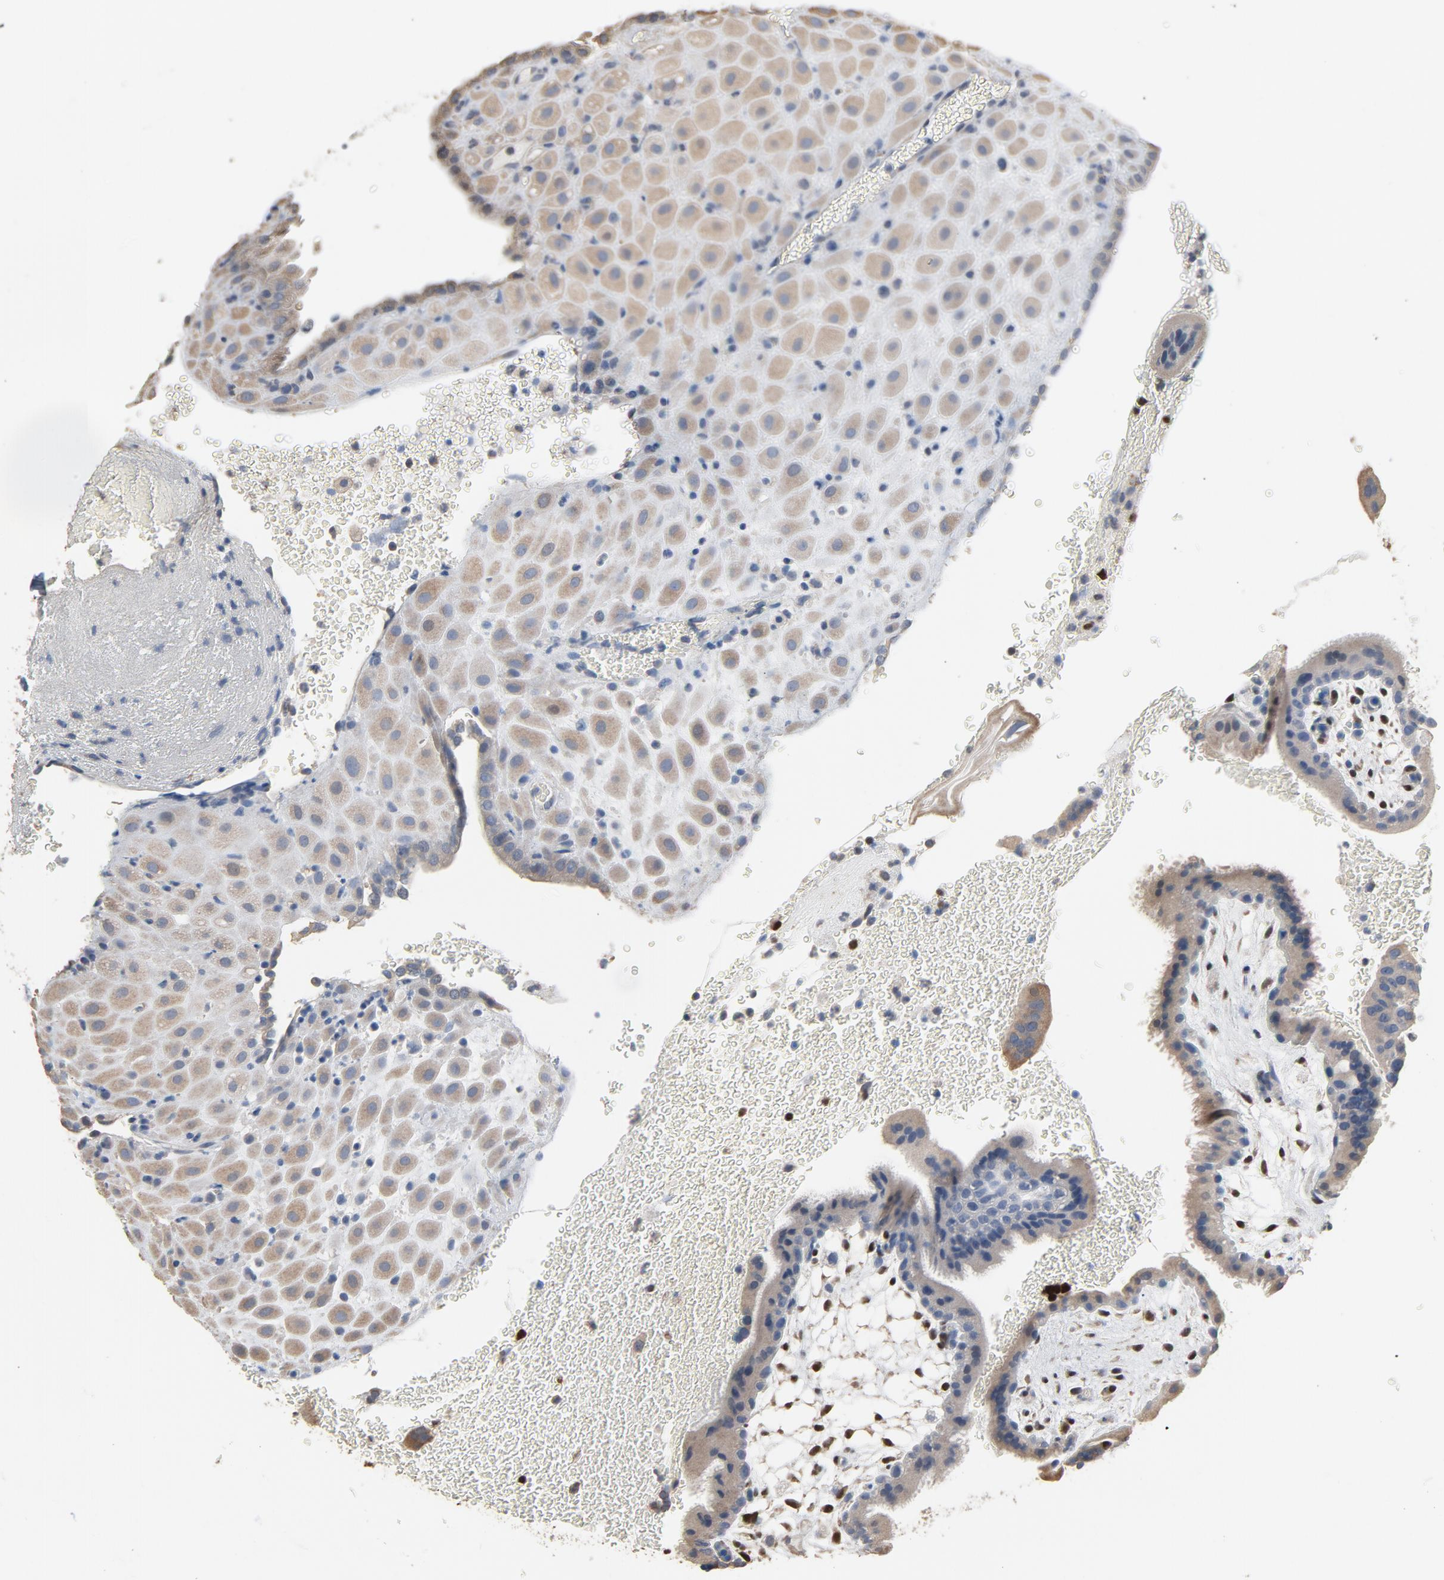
{"staining": {"intensity": "weak", "quantity": ">75%", "location": "cytoplasmic/membranous"}, "tissue": "placenta", "cell_type": "Decidual cells", "image_type": "normal", "snomed": [{"axis": "morphology", "description": "Normal tissue, NOS"}, {"axis": "topography", "description": "Placenta"}], "caption": "Benign placenta was stained to show a protein in brown. There is low levels of weak cytoplasmic/membranous expression in about >75% of decidual cells.", "gene": "SOX6", "patient": {"sex": "female", "age": 19}}